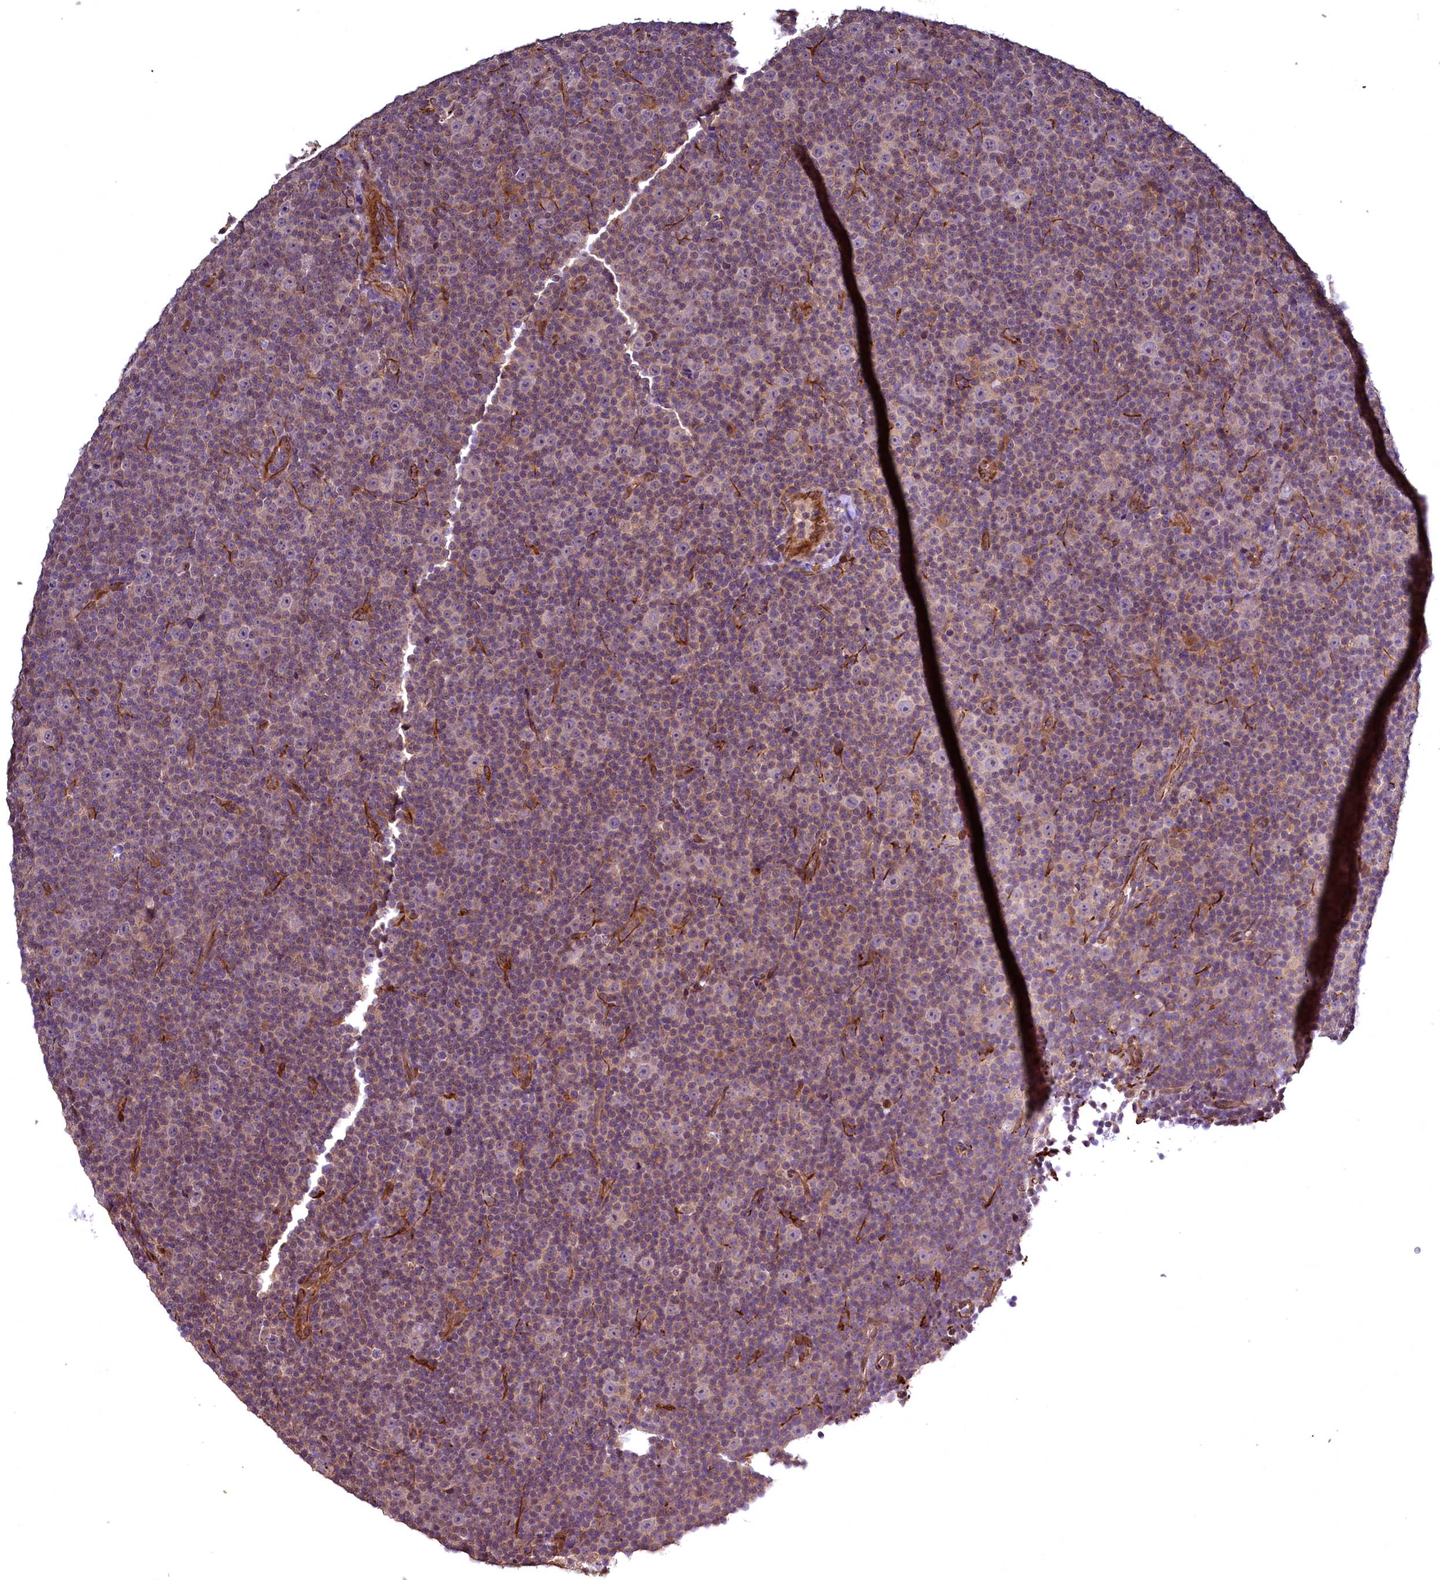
{"staining": {"intensity": "negative", "quantity": "none", "location": "none"}, "tissue": "lymphoma", "cell_type": "Tumor cells", "image_type": "cancer", "snomed": [{"axis": "morphology", "description": "Malignant lymphoma, non-Hodgkin's type, Low grade"}, {"axis": "topography", "description": "Lymph node"}], "caption": "Immunohistochemistry histopathology image of low-grade malignant lymphoma, non-Hodgkin's type stained for a protein (brown), which shows no positivity in tumor cells.", "gene": "TBCEL", "patient": {"sex": "female", "age": 67}}